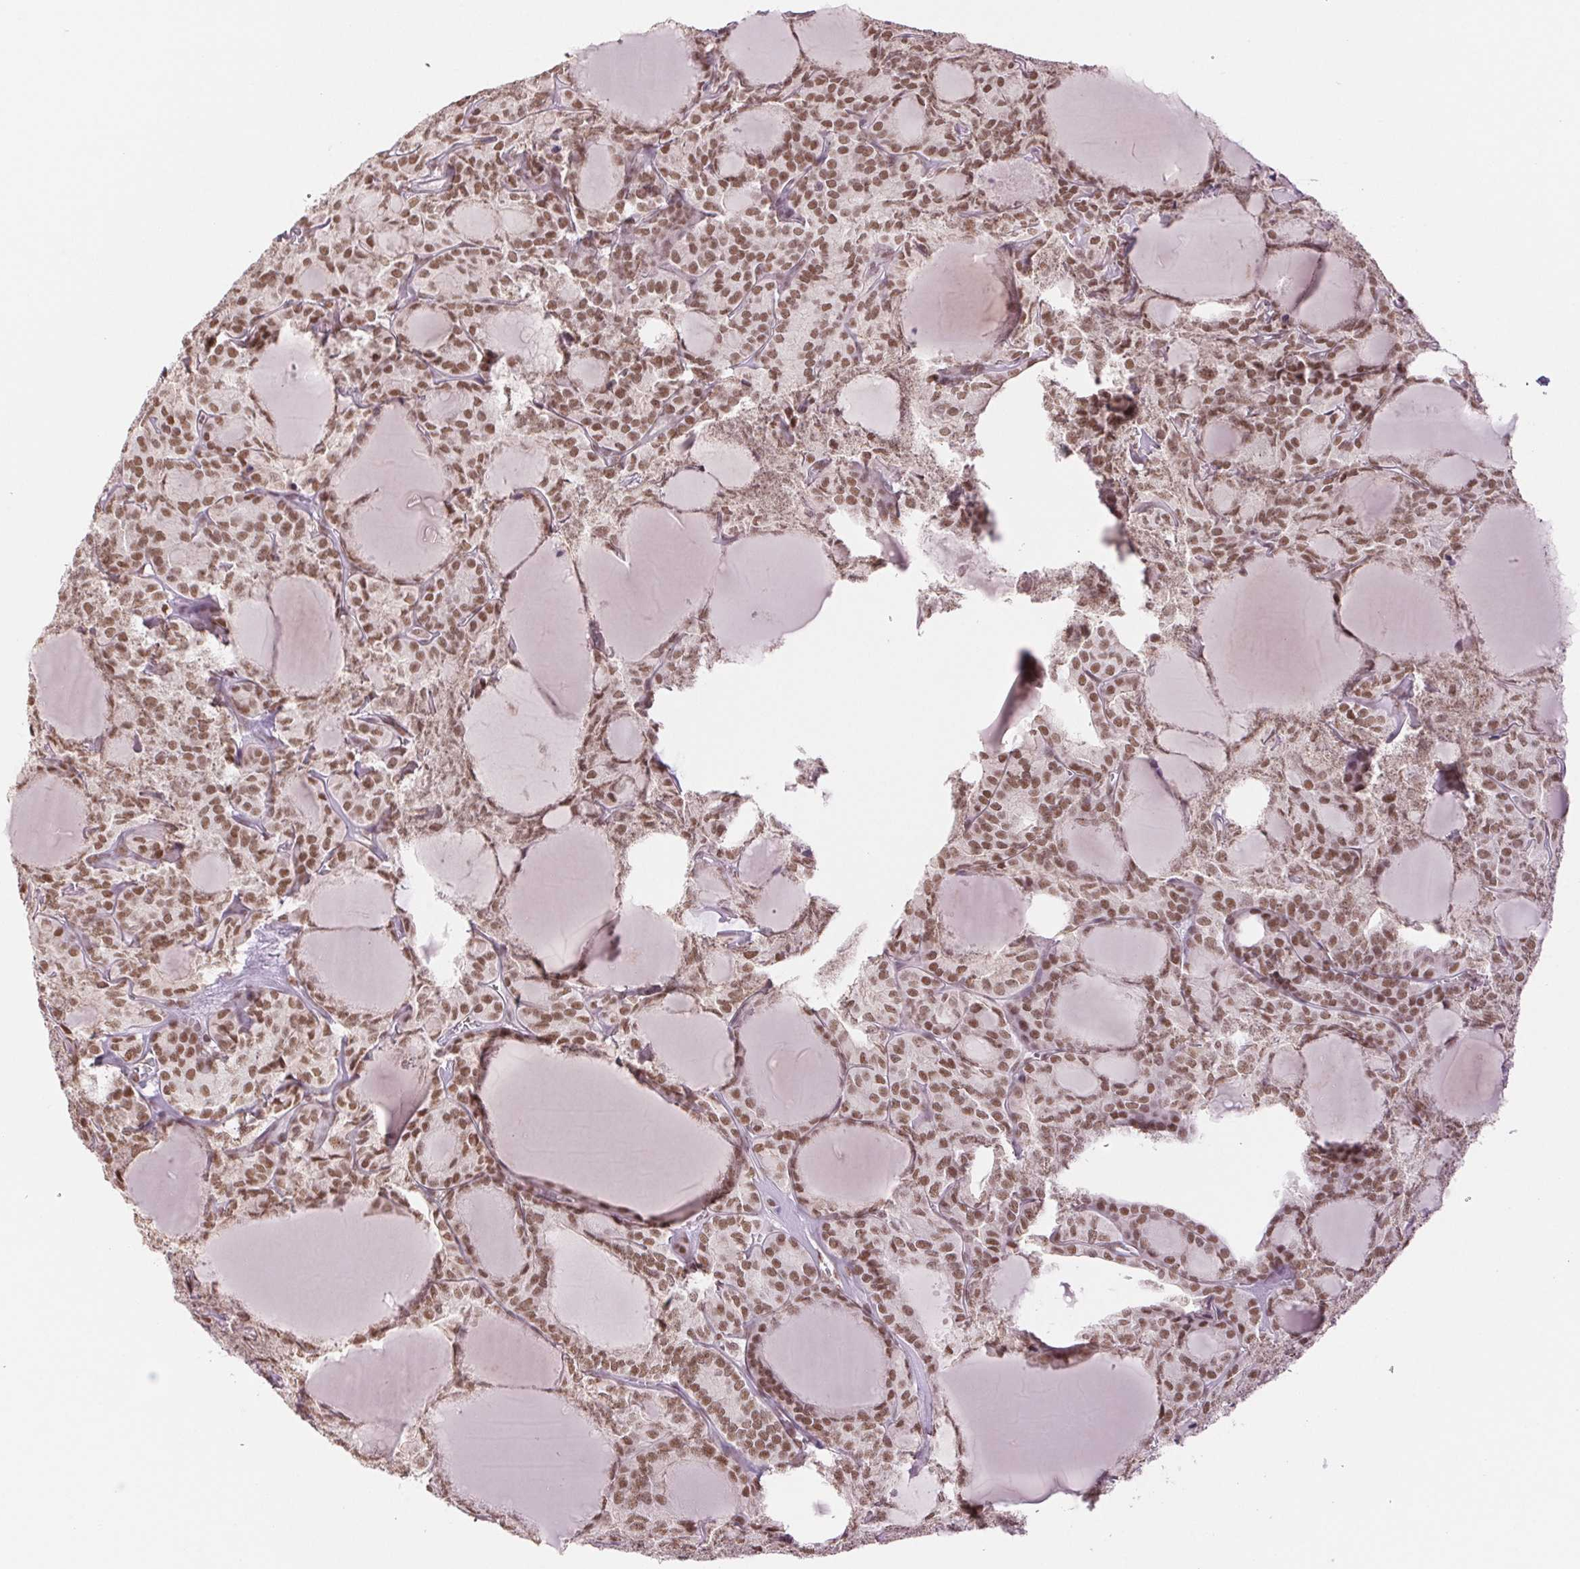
{"staining": {"intensity": "moderate", "quantity": ">75%", "location": "nuclear"}, "tissue": "thyroid cancer", "cell_type": "Tumor cells", "image_type": "cancer", "snomed": [{"axis": "morphology", "description": "Follicular adenoma carcinoma, NOS"}, {"axis": "topography", "description": "Thyroid gland"}], "caption": "Thyroid follicular adenoma carcinoma stained with DAB immunohistochemistry (IHC) reveals medium levels of moderate nuclear positivity in about >75% of tumor cells.", "gene": "RPRD1B", "patient": {"sex": "male", "age": 74}}